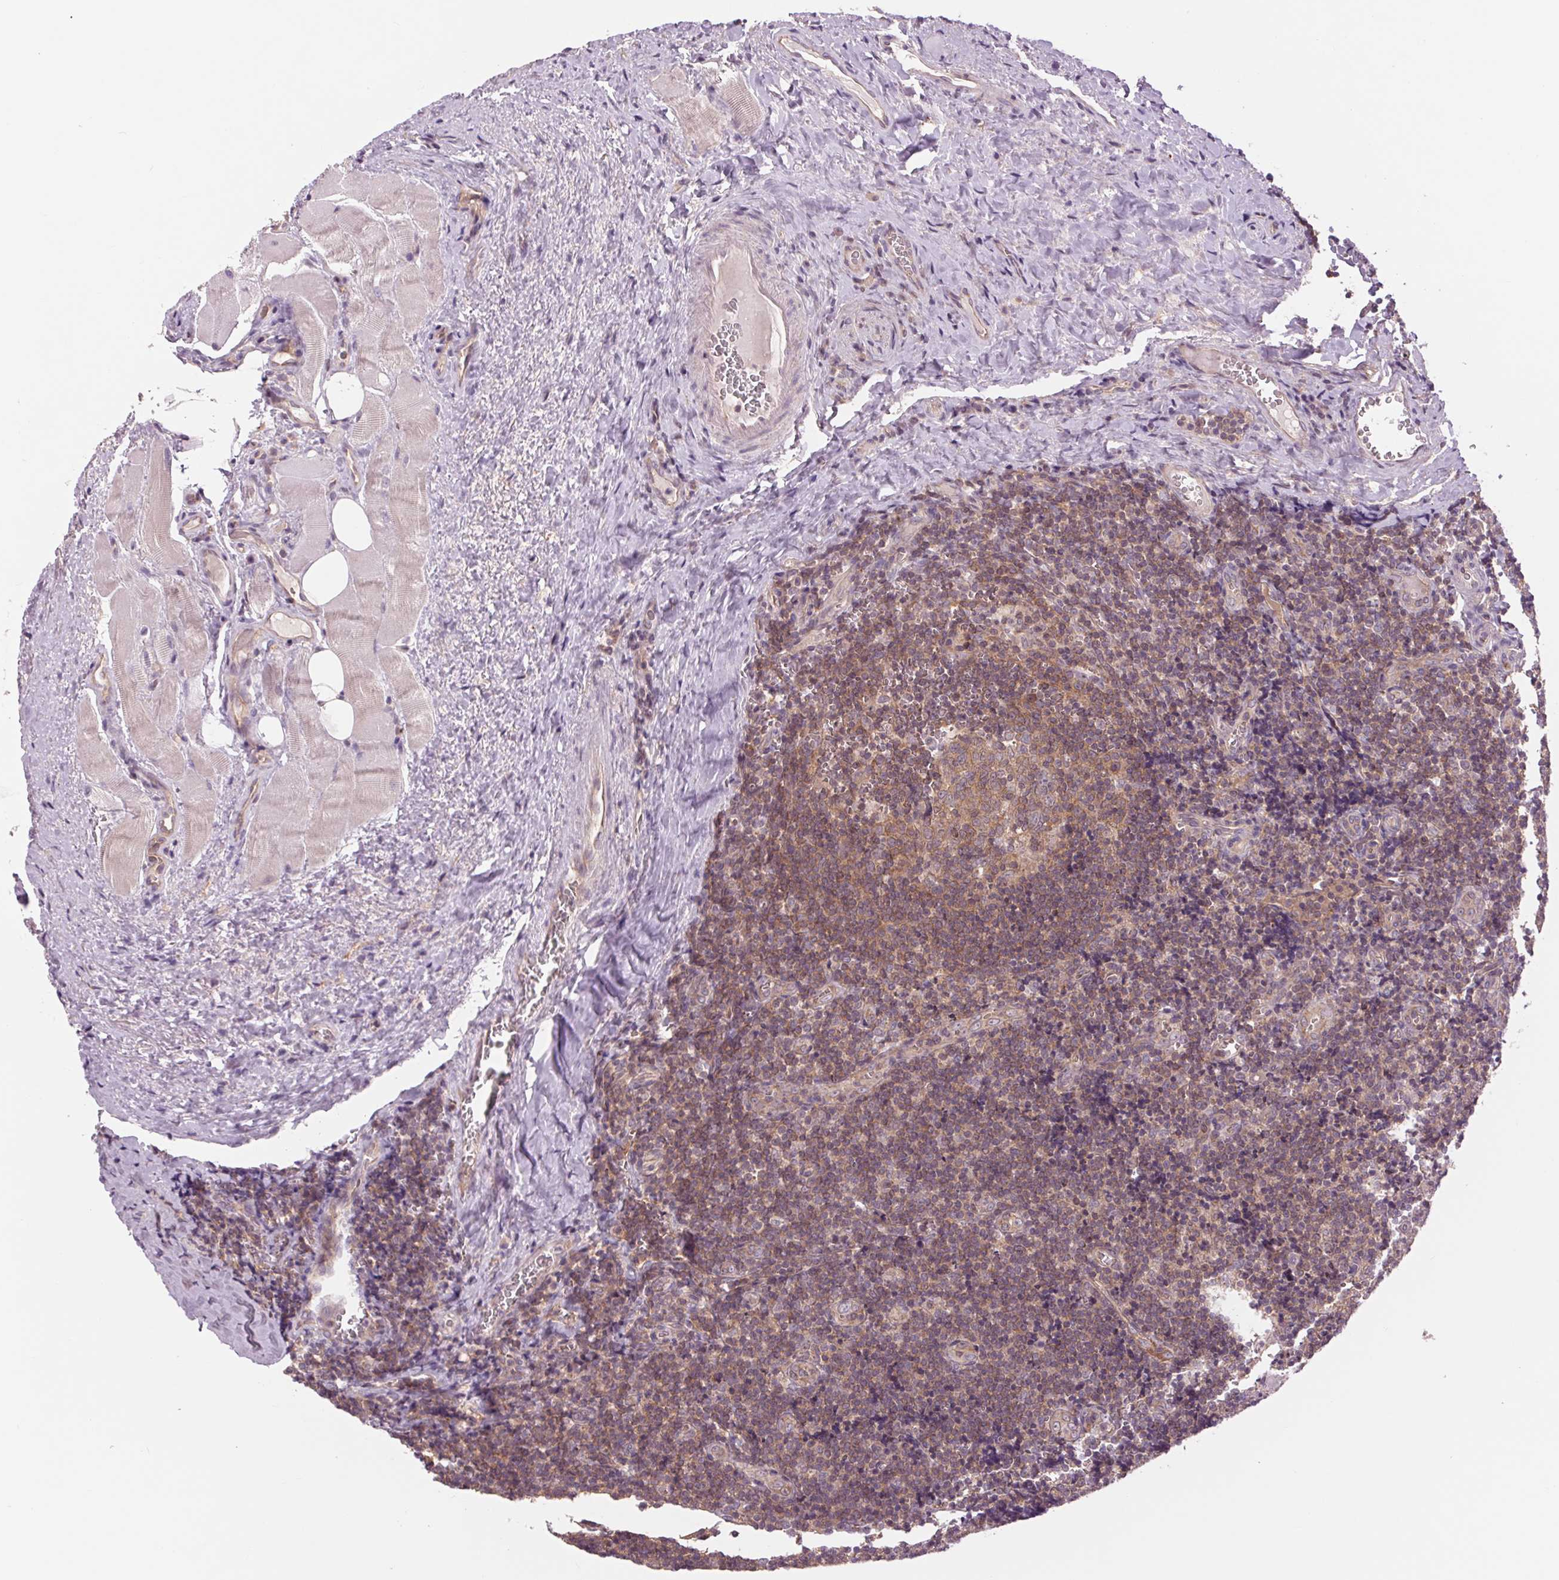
{"staining": {"intensity": "weak", "quantity": ">75%", "location": "cytoplasmic/membranous"}, "tissue": "tonsil", "cell_type": "Germinal center cells", "image_type": "normal", "snomed": [{"axis": "morphology", "description": "Normal tissue, NOS"}, {"axis": "morphology", "description": "Inflammation, NOS"}, {"axis": "topography", "description": "Tonsil"}], "caption": "Benign tonsil reveals weak cytoplasmic/membranous expression in approximately >75% of germinal center cells.", "gene": "SH3RF2", "patient": {"sex": "female", "age": 31}}